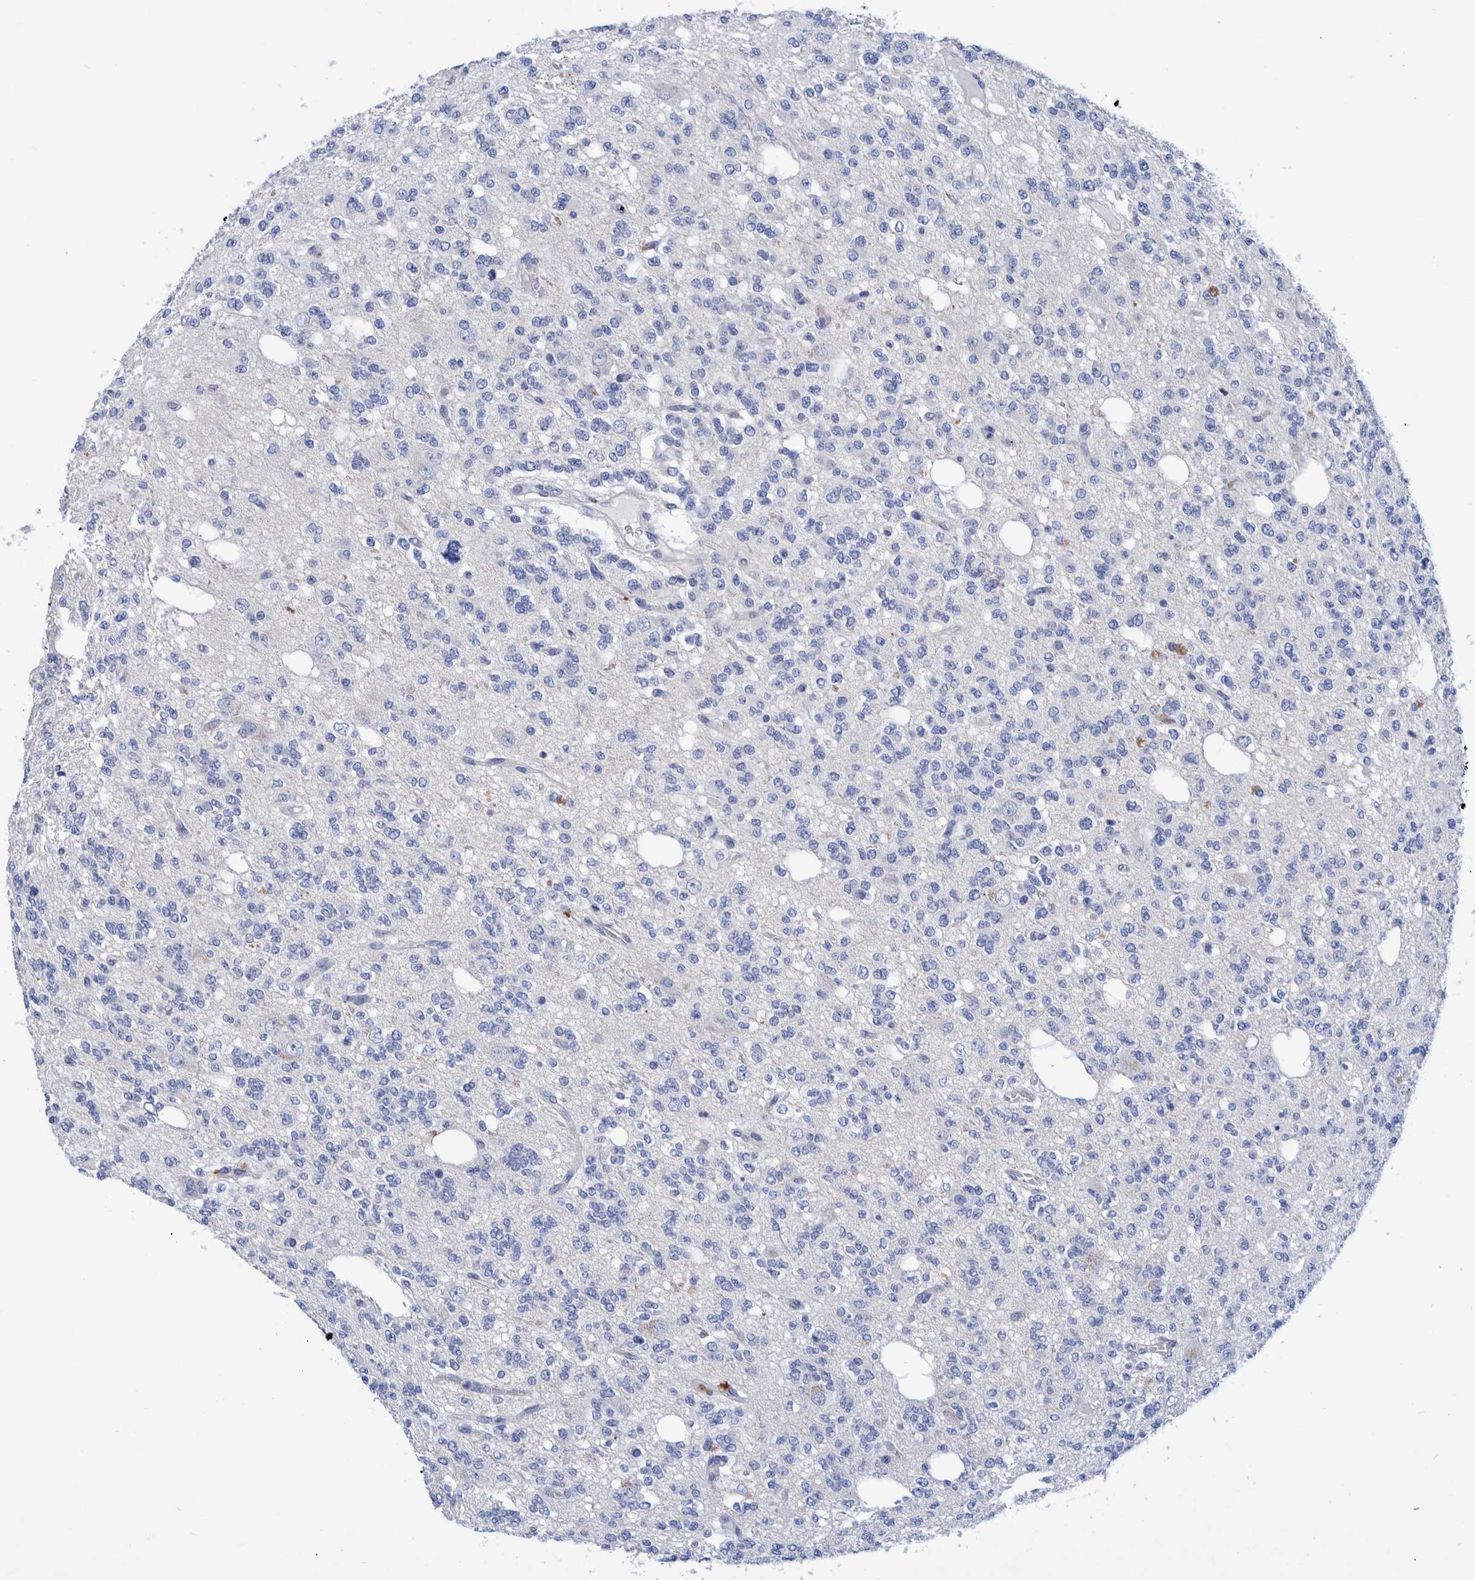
{"staining": {"intensity": "negative", "quantity": "none", "location": "none"}, "tissue": "glioma", "cell_type": "Tumor cells", "image_type": "cancer", "snomed": [{"axis": "morphology", "description": "Glioma, malignant, Low grade"}, {"axis": "topography", "description": "Brain"}], "caption": "Immunohistochemical staining of human low-grade glioma (malignant) displays no significant positivity in tumor cells. (DAB (3,3'-diaminobenzidine) immunohistochemistry (IHC), high magnification).", "gene": "MKS1", "patient": {"sex": "male", "age": 38}}